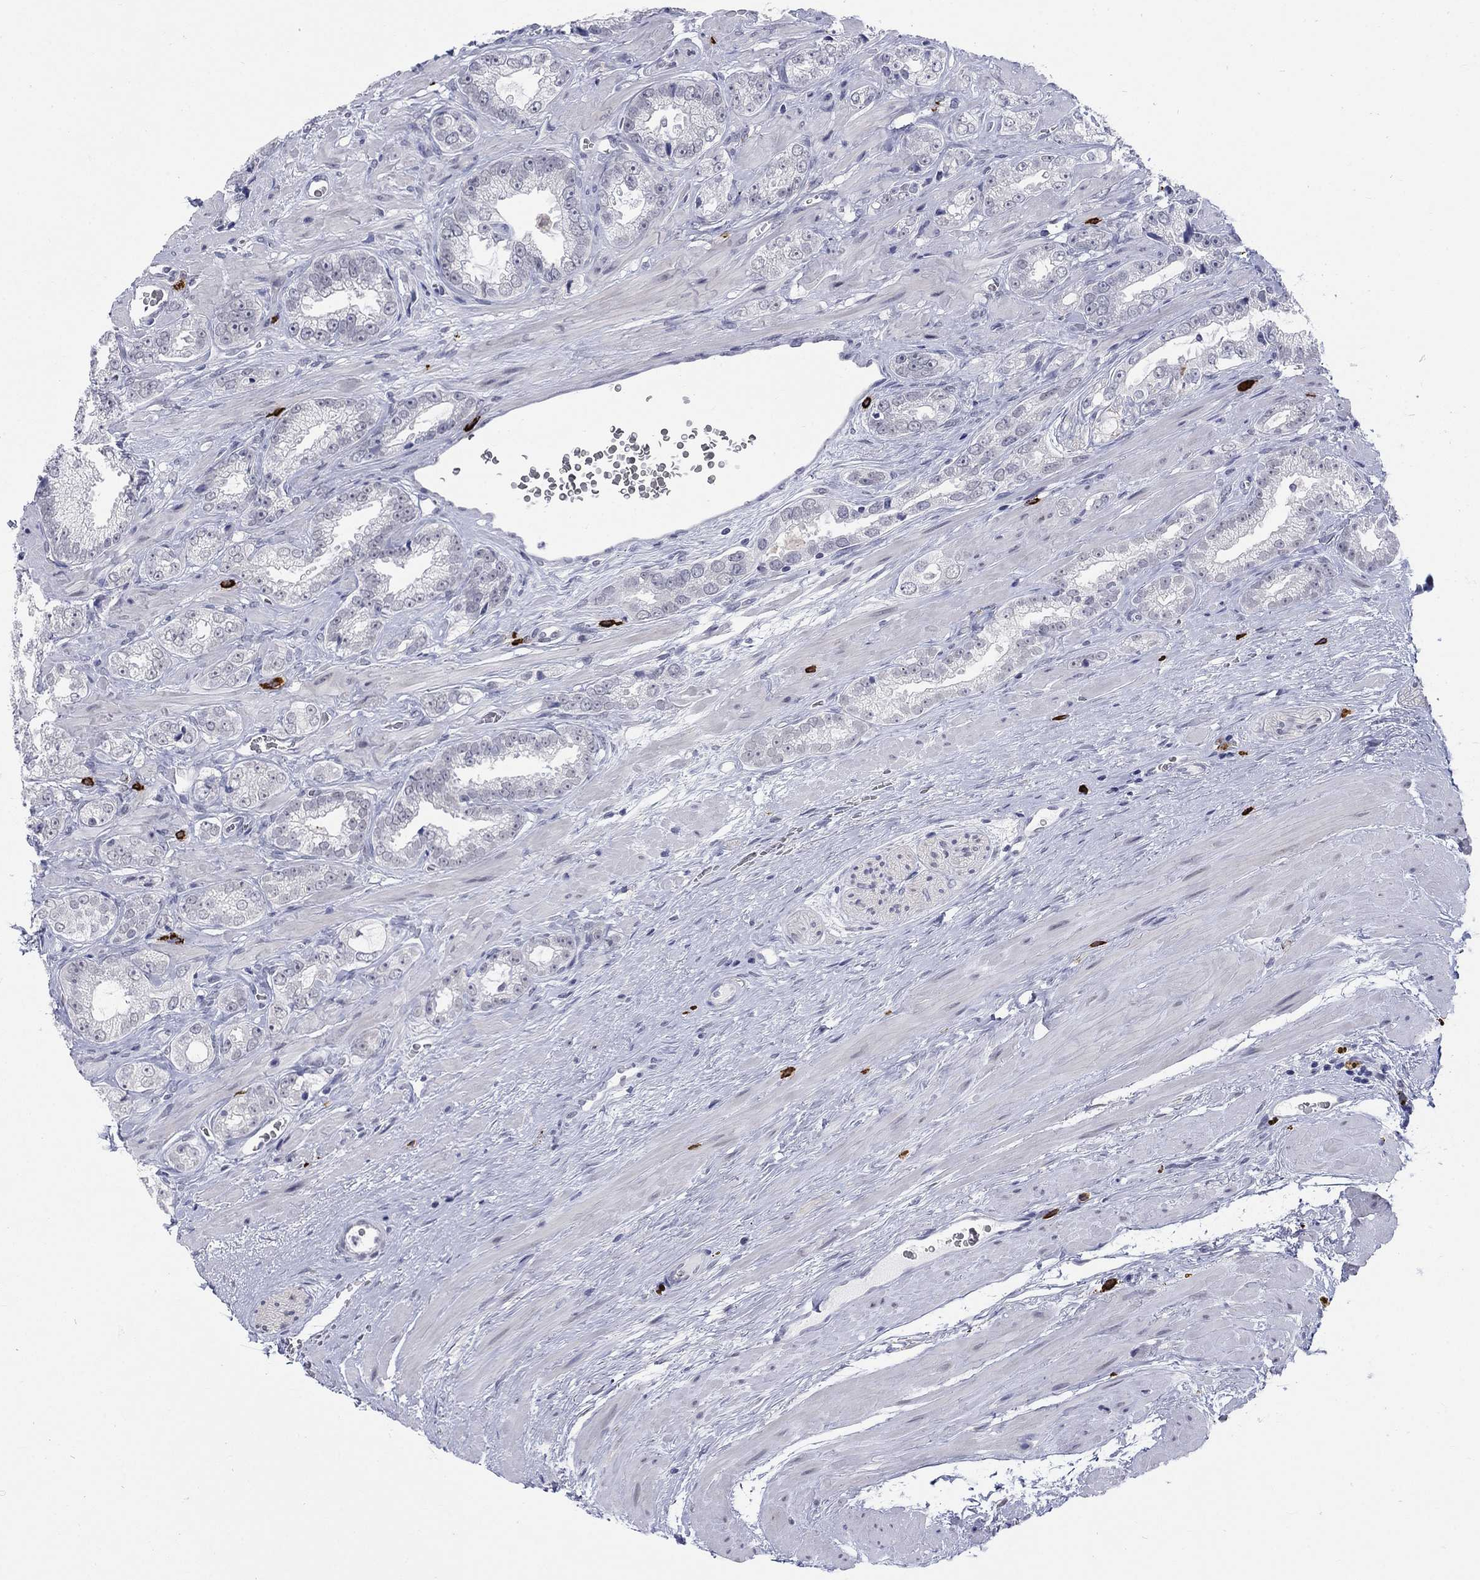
{"staining": {"intensity": "negative", "quantity": "none", "location": "none"}, "tissue": "prostate cancer", "cell_type": "Tumor cells", "image_type": "cancer", "snomed": [{"axis": "morphology", "description": "Adenocarcinoma, NOS"}, {"axis": "topography", "description": "Prostate"}], "caption": "A high-resolution micrograph shows IHC staining of prostate cancer (adenocarcinoma), which shows no significant expression in tumor cells.", "gene": "ECEL1", "patient": {"sex": "male", "age": 67}}